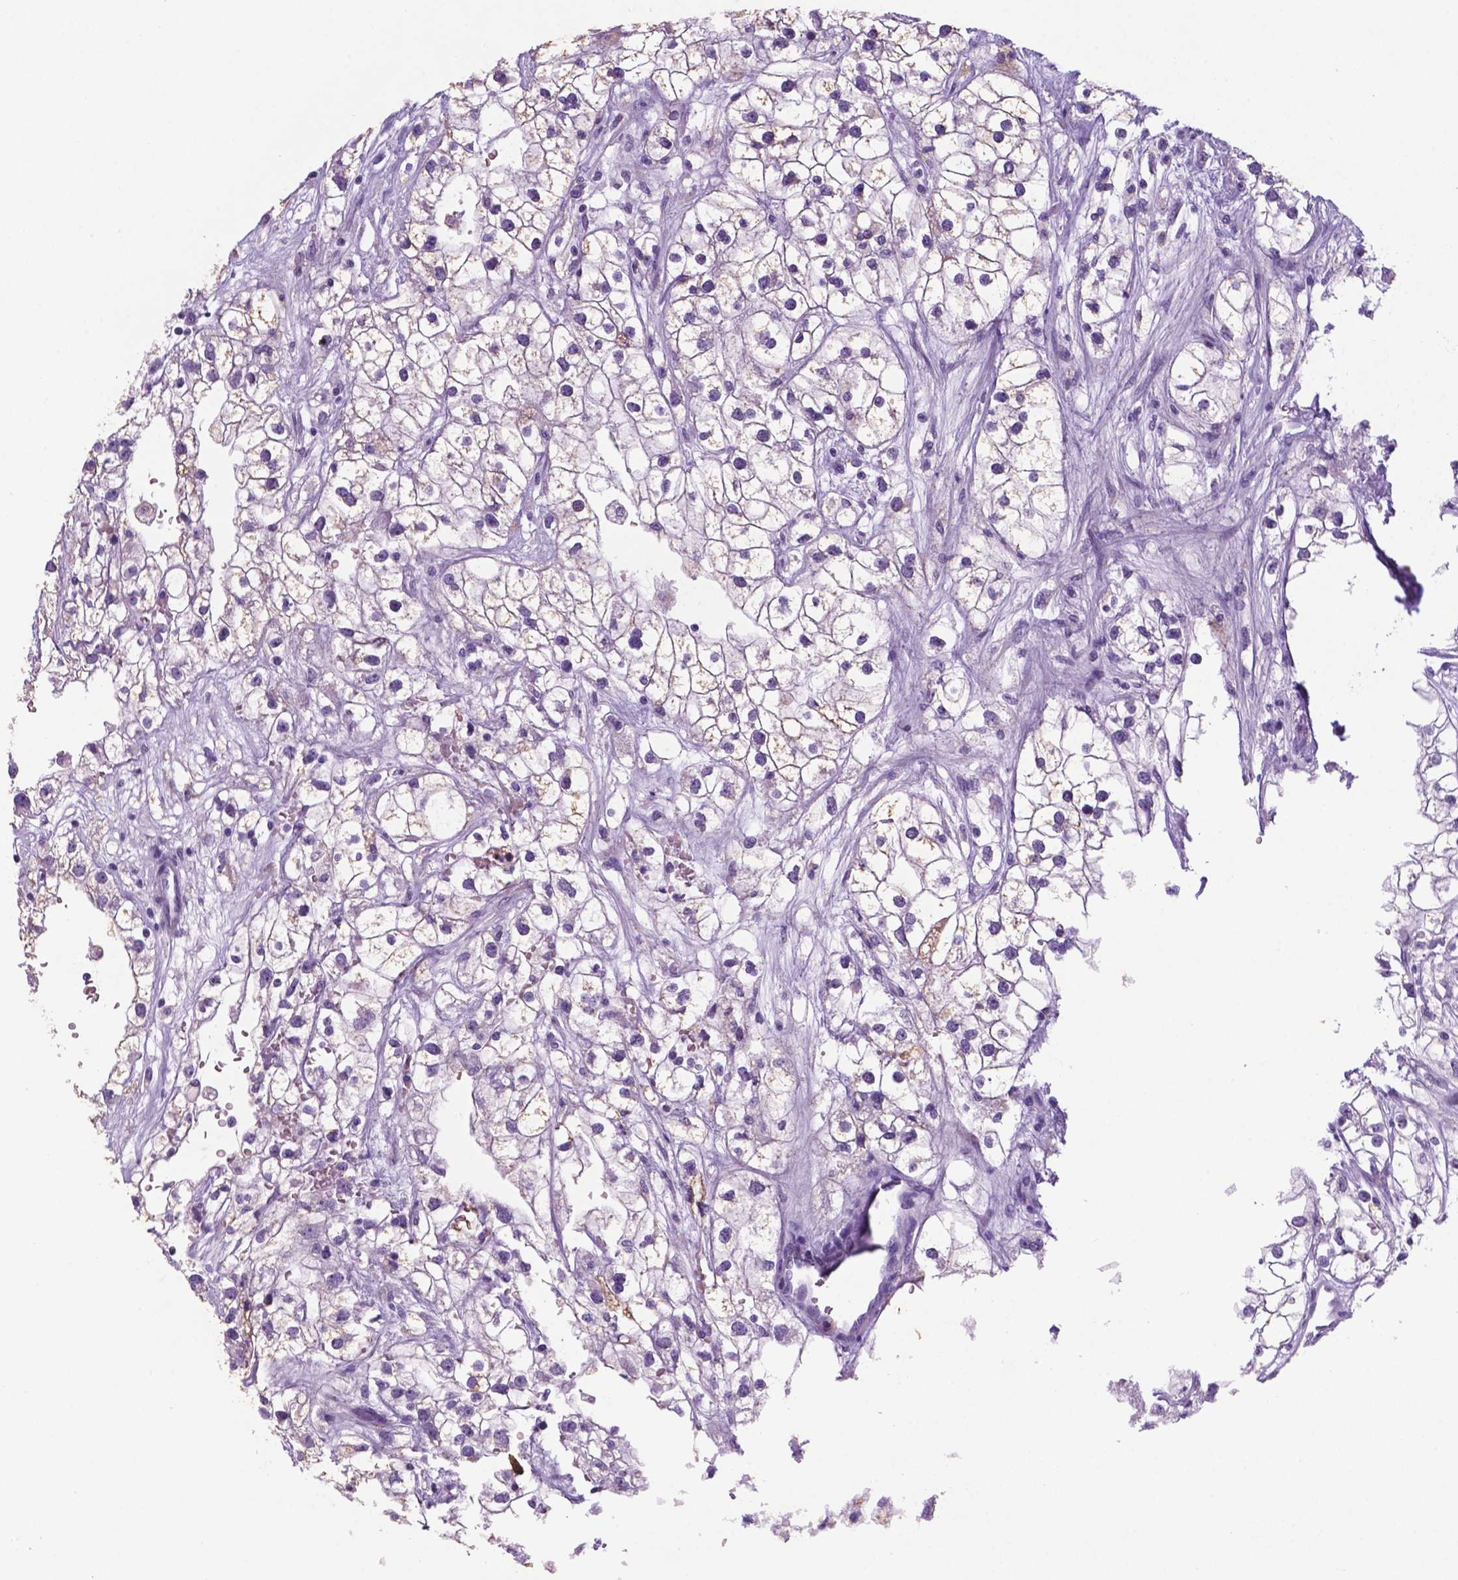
{"staining": {"intensity": "negative", "quantity": "none", "location": "none"}, "tissue": "renal cancer", "cell_type": "Tumor cells", "image_type": "cancer", "snomed": [{"axis": "morphology", "description": "Adenocarcinoma, NOS"}, {"axis": "topography", "description": "Kidney"}], "caption": "IHC histopathology image of neoplastic tissue: renal cancer (adenocarcinoma) stained with DAB shows no significant protein staining in tumor cells.", "gene": "C18orf21", "patient": {"sex": "male", "age": 59}}